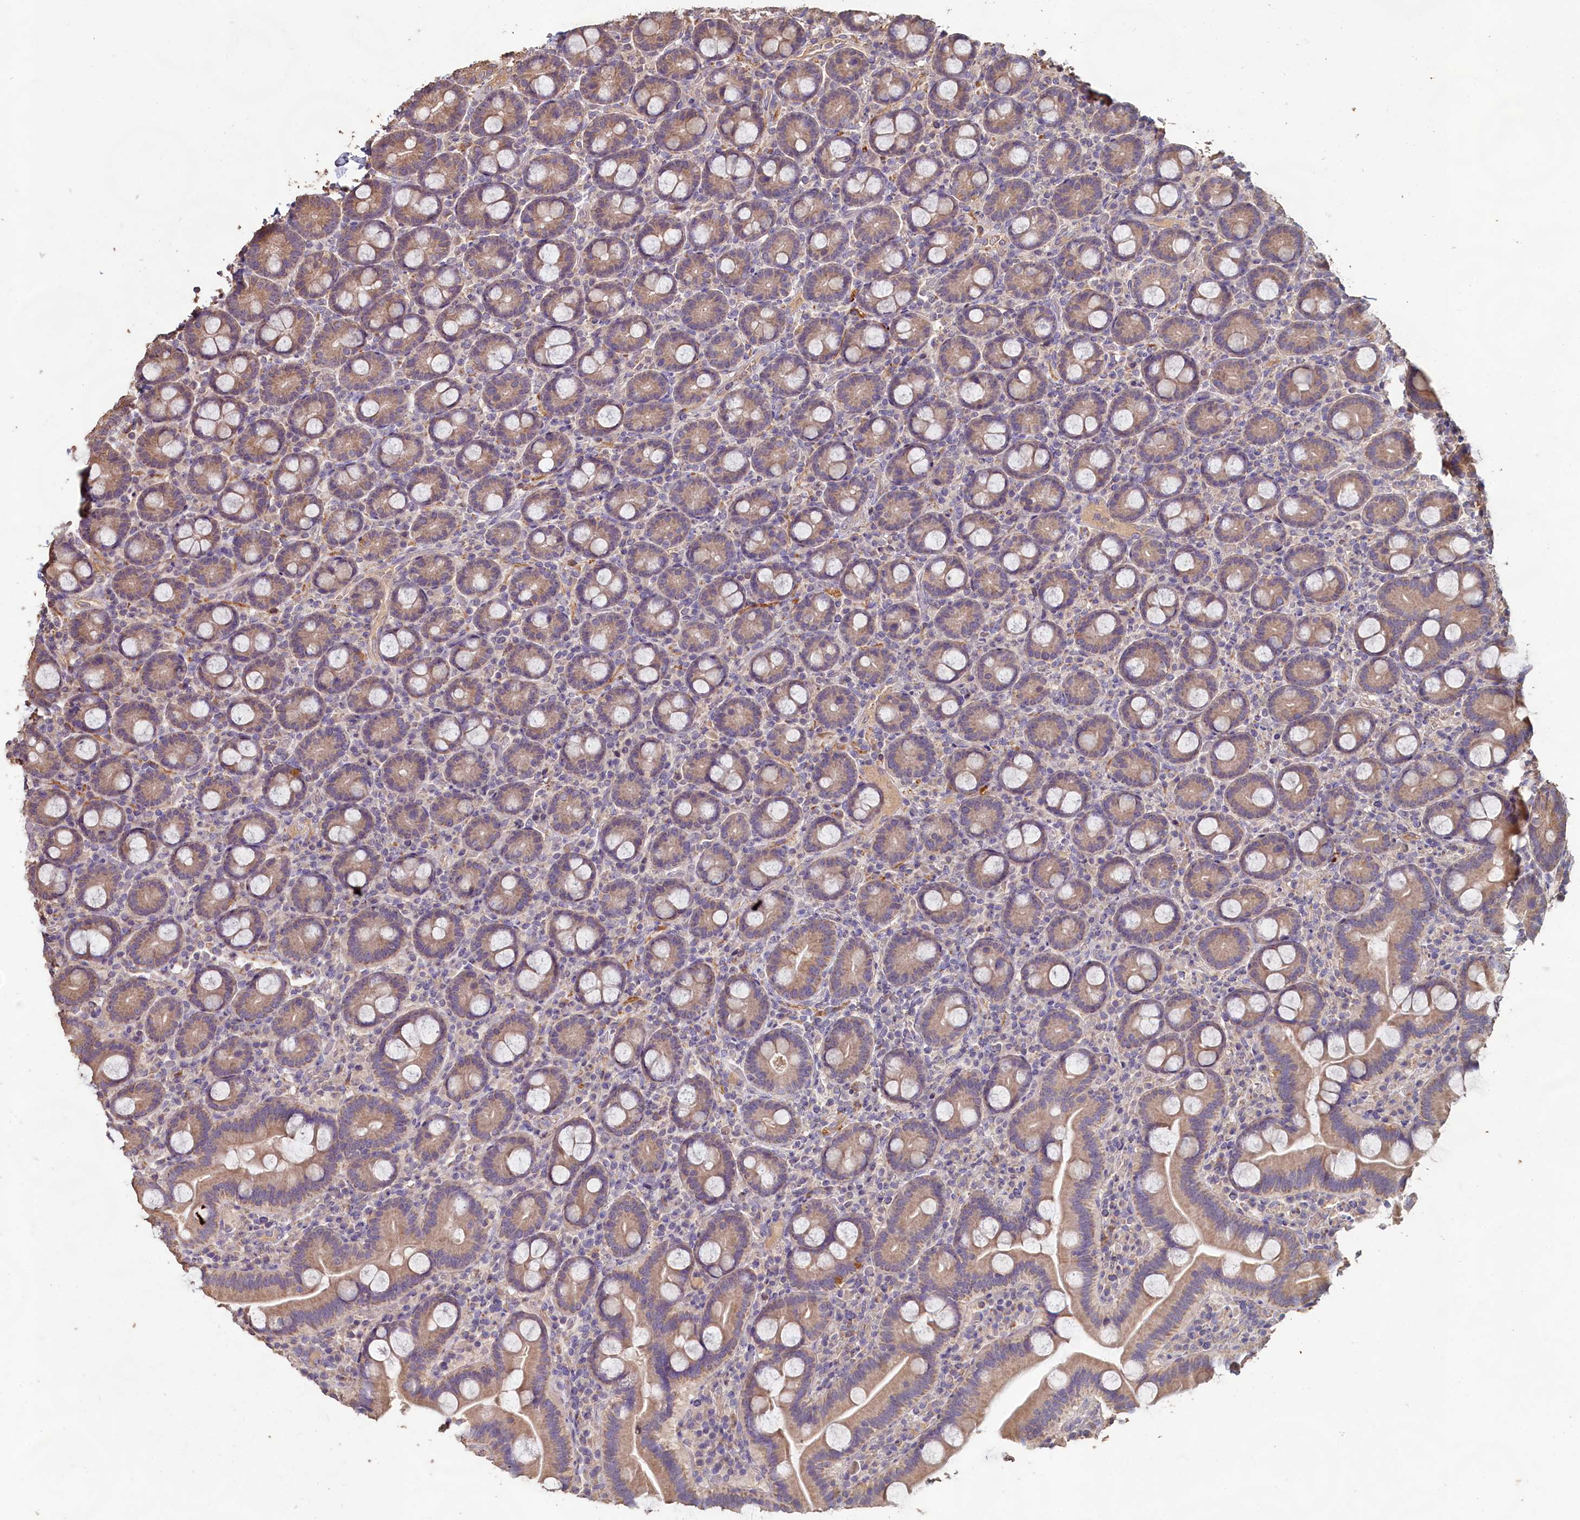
{"staining": {"intensity": "moderate", "quantity": ">75%", "location": "cytoplasmic/membranous"}, "tissue": "duodenum", "cell_type": "Glandular cells", "image_type": "normal", "snomed": [{"axis": "morphology", "description": "Normal tissue, NOS"}, {"axis": "topography", "description": "Duodenum"}], "caption": "Brown immunohistochemical staining in normal human duodenum displays moderate cytoplasmic/membranous expression in approximately >75% of glandular cells.", "gene": "FUNDC1", "patient": {"sex": "male", "age": 55}}